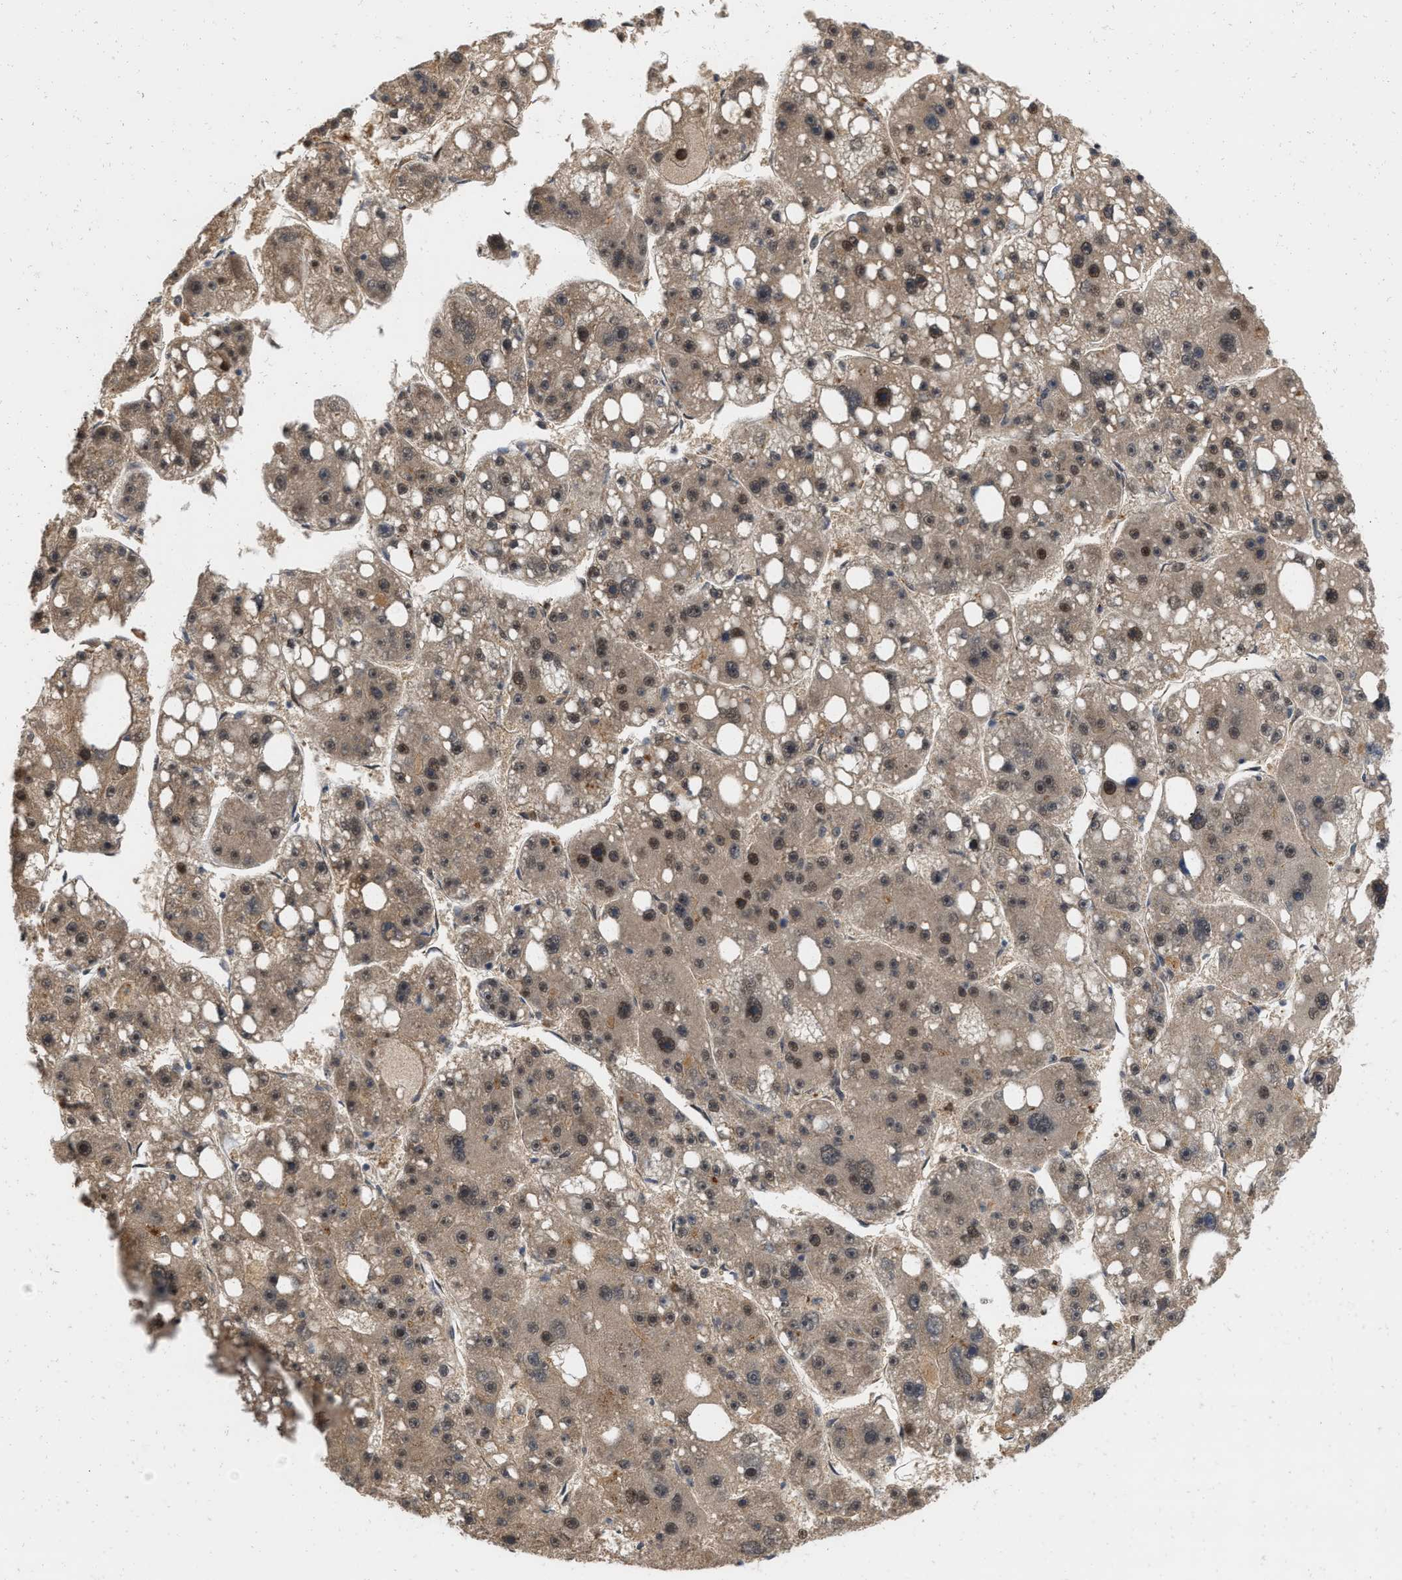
{"staining": {"intensity": "moderate", "quantity": ">75%", "location": "nuclear"}, "tissue": "liver cancer", "cell_type": "Tumor cells", "image_type": "cancer", "snomed": [{"axis": "morphology", "description": "Carcinoma, Hepatocellular, NOS"}, {"axis": "topography", "description": "Liver"}], "caption": "Brown immunohistochemical staining in human hepatocellular carcinoma (liver) shows moderate nuclear expression in about >75% of tumor cells.", "gene": "ANKRD11", "patient": {"sex": "female", "age": 61}}